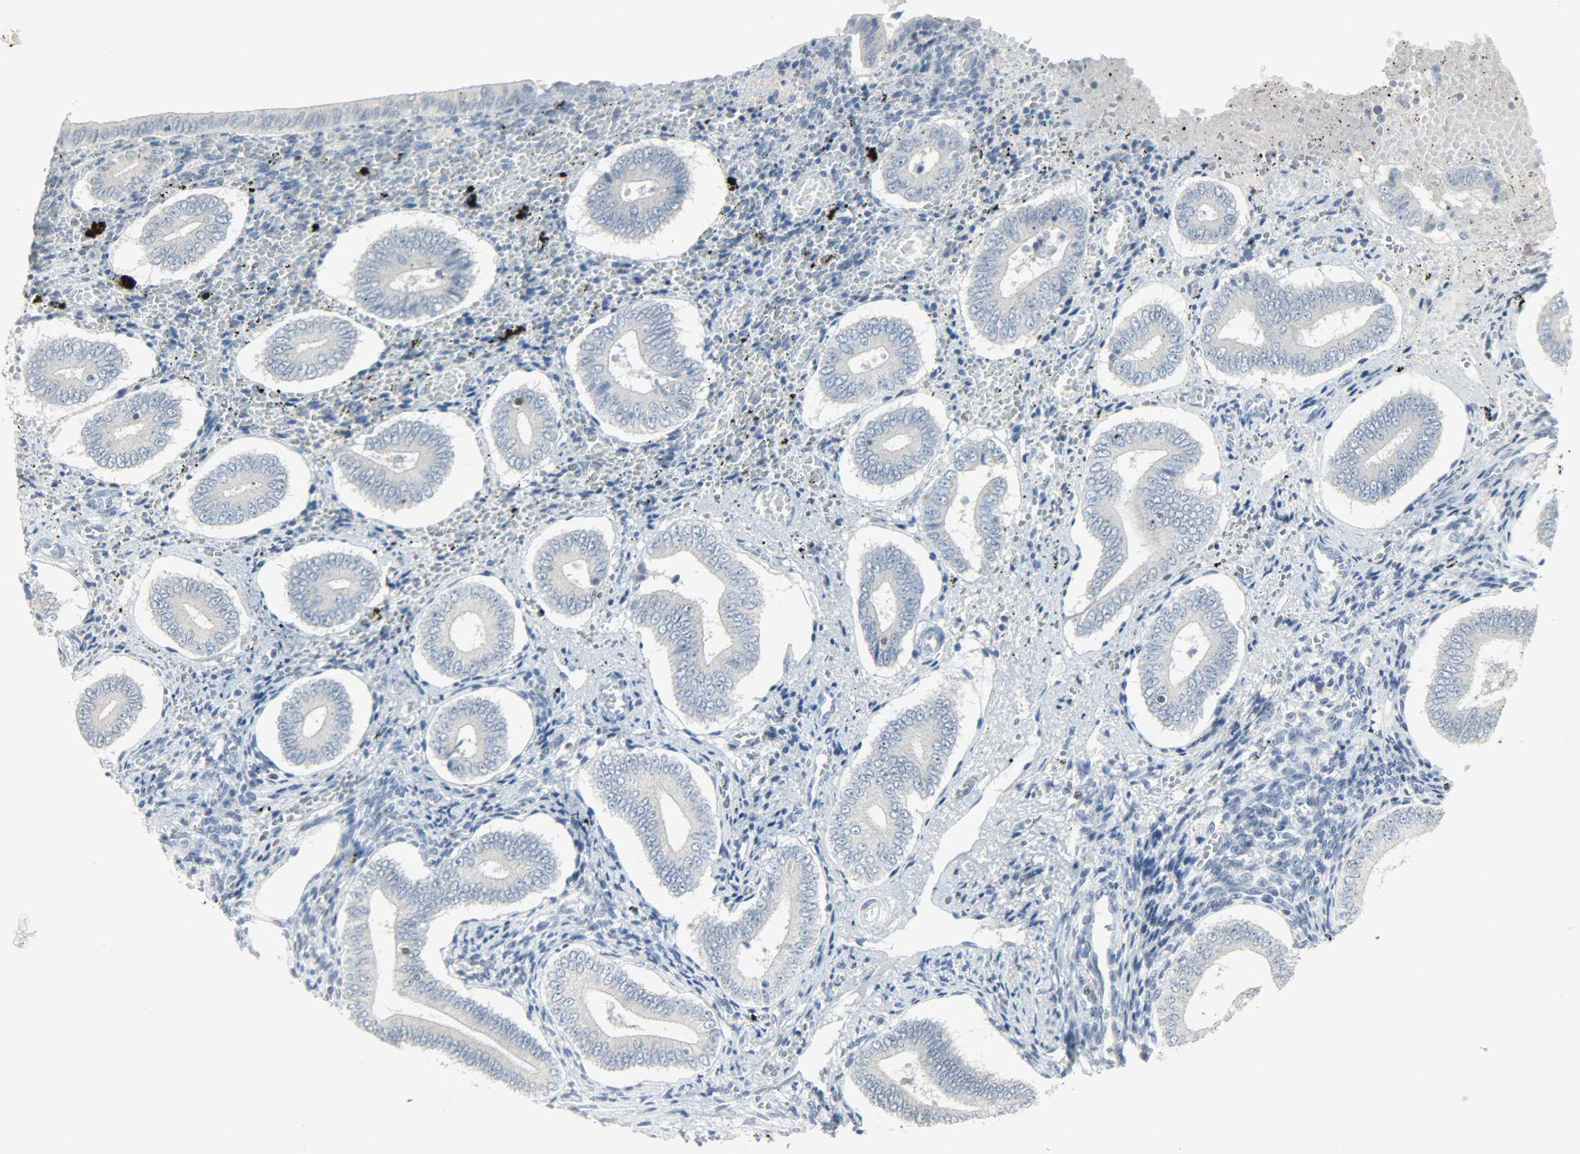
{"staining": {"intensity": "negative", "quantity": "none", "location": "none"}, "tissue": "endometrium", "cell_type": "Cells in endometrial stroma", "image_type": "normal", "snomed": [{"axis": "morphology", "description": "Normal tissue, NOS"}, {"axis": "topography", "description": "Endometrium"}], "caption": "Endometrium stained for a protein using immunohistochemistry shows no staining cells in endometrial stroma.", "gene": "CAMK4", "patient": {"sex": "female", "age": 42}}